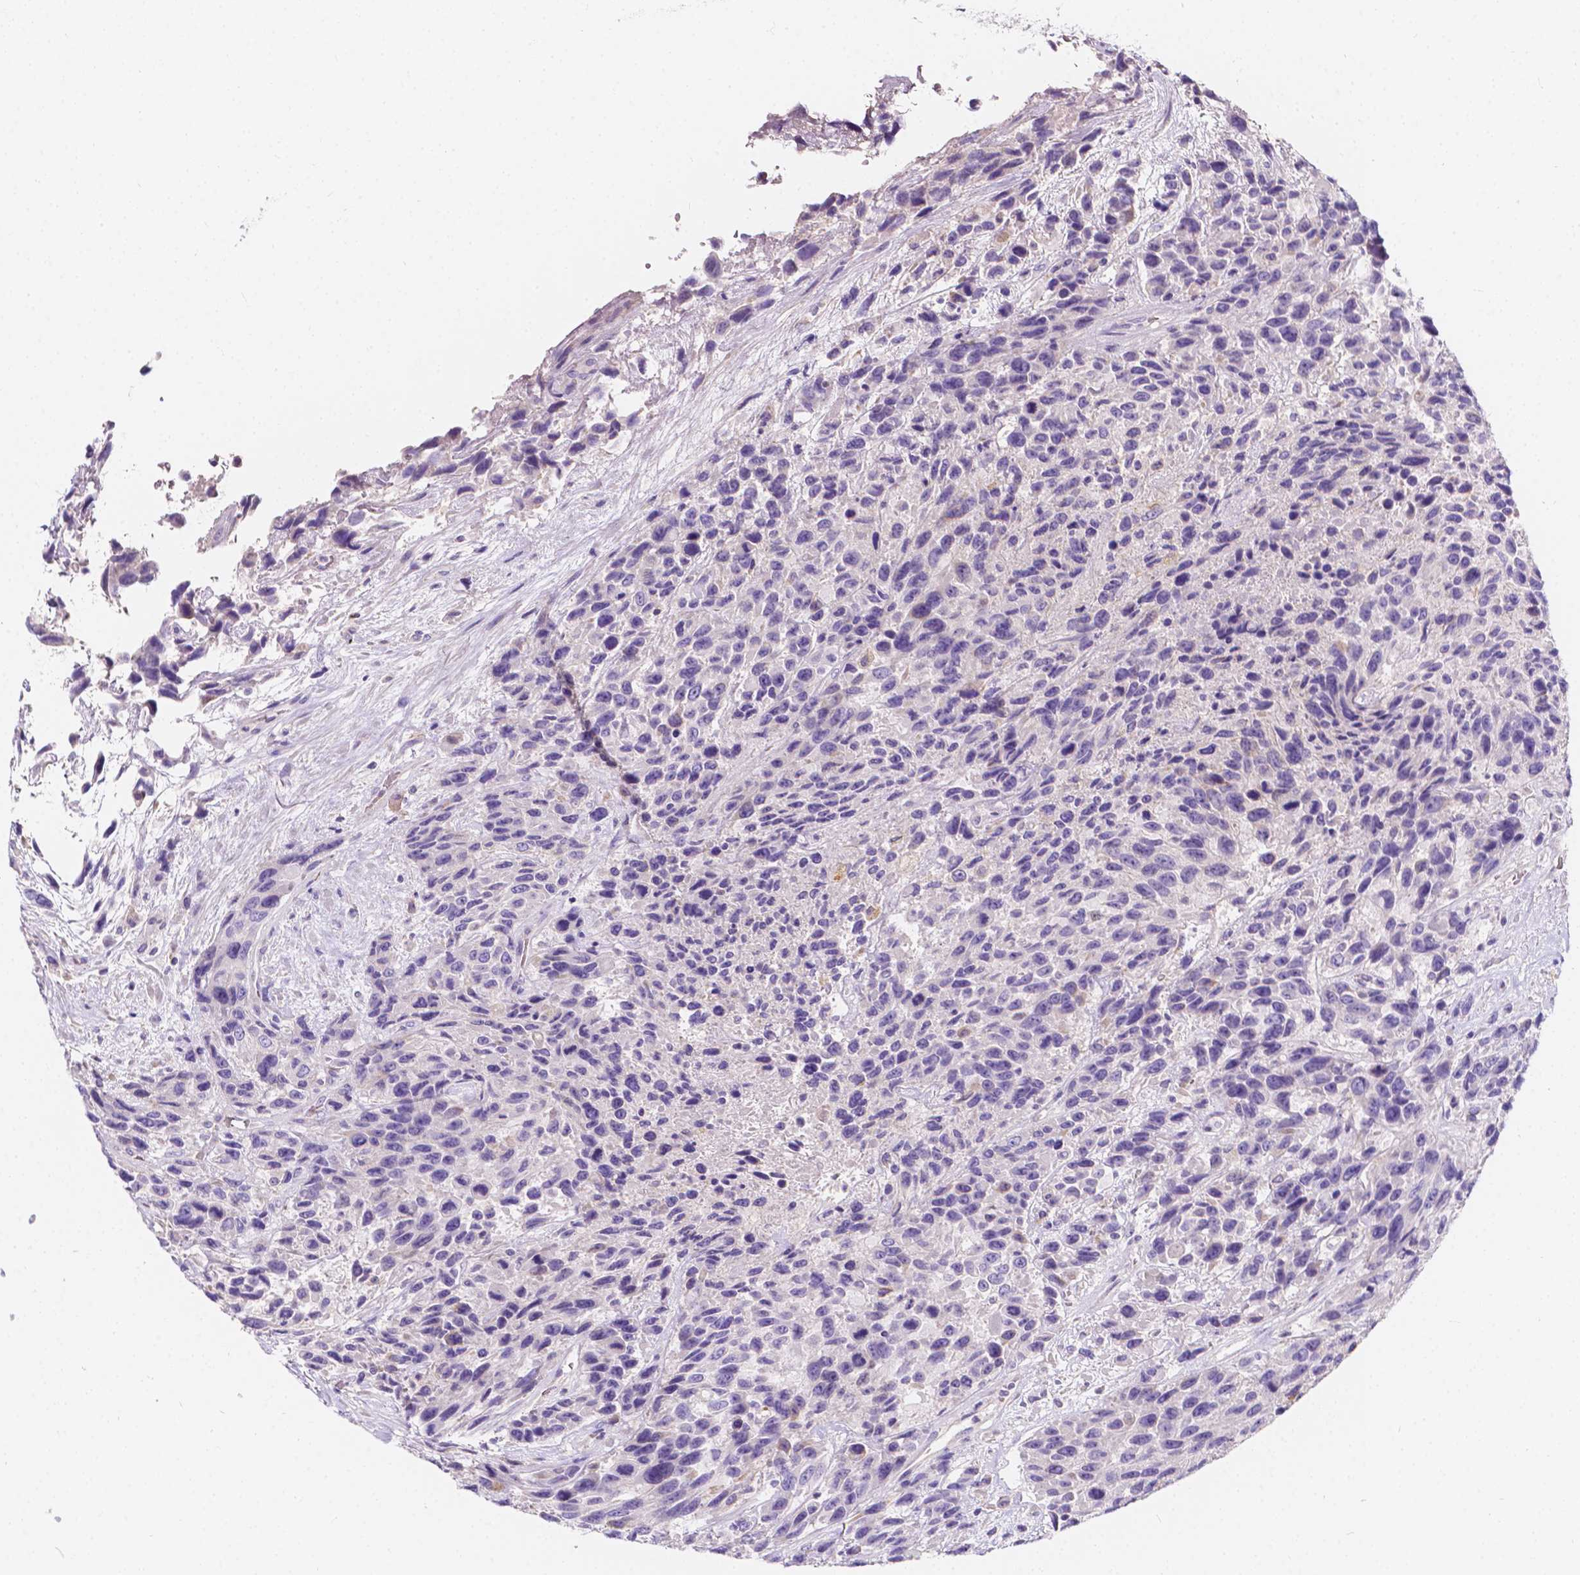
{"staining": {"intensity": "negative", "quantity": "none", "location": "none"}, "tissue": "urothelial cancer", "cell_type": "Tumor cells", "image_type": "cancer", "snomed": [{"axis": "morphology", "description": "Urothelial carcinoma, High grade"}, {"axis": "topography", "description": "Urinary bladder"}], "caption": "High-grade urothelial carcinoma was stained to show a protein in brown. There is no significant expression in tumor cells.", "gene": "CLSTN2", "patient": {"sex": "female", "age": 70}}